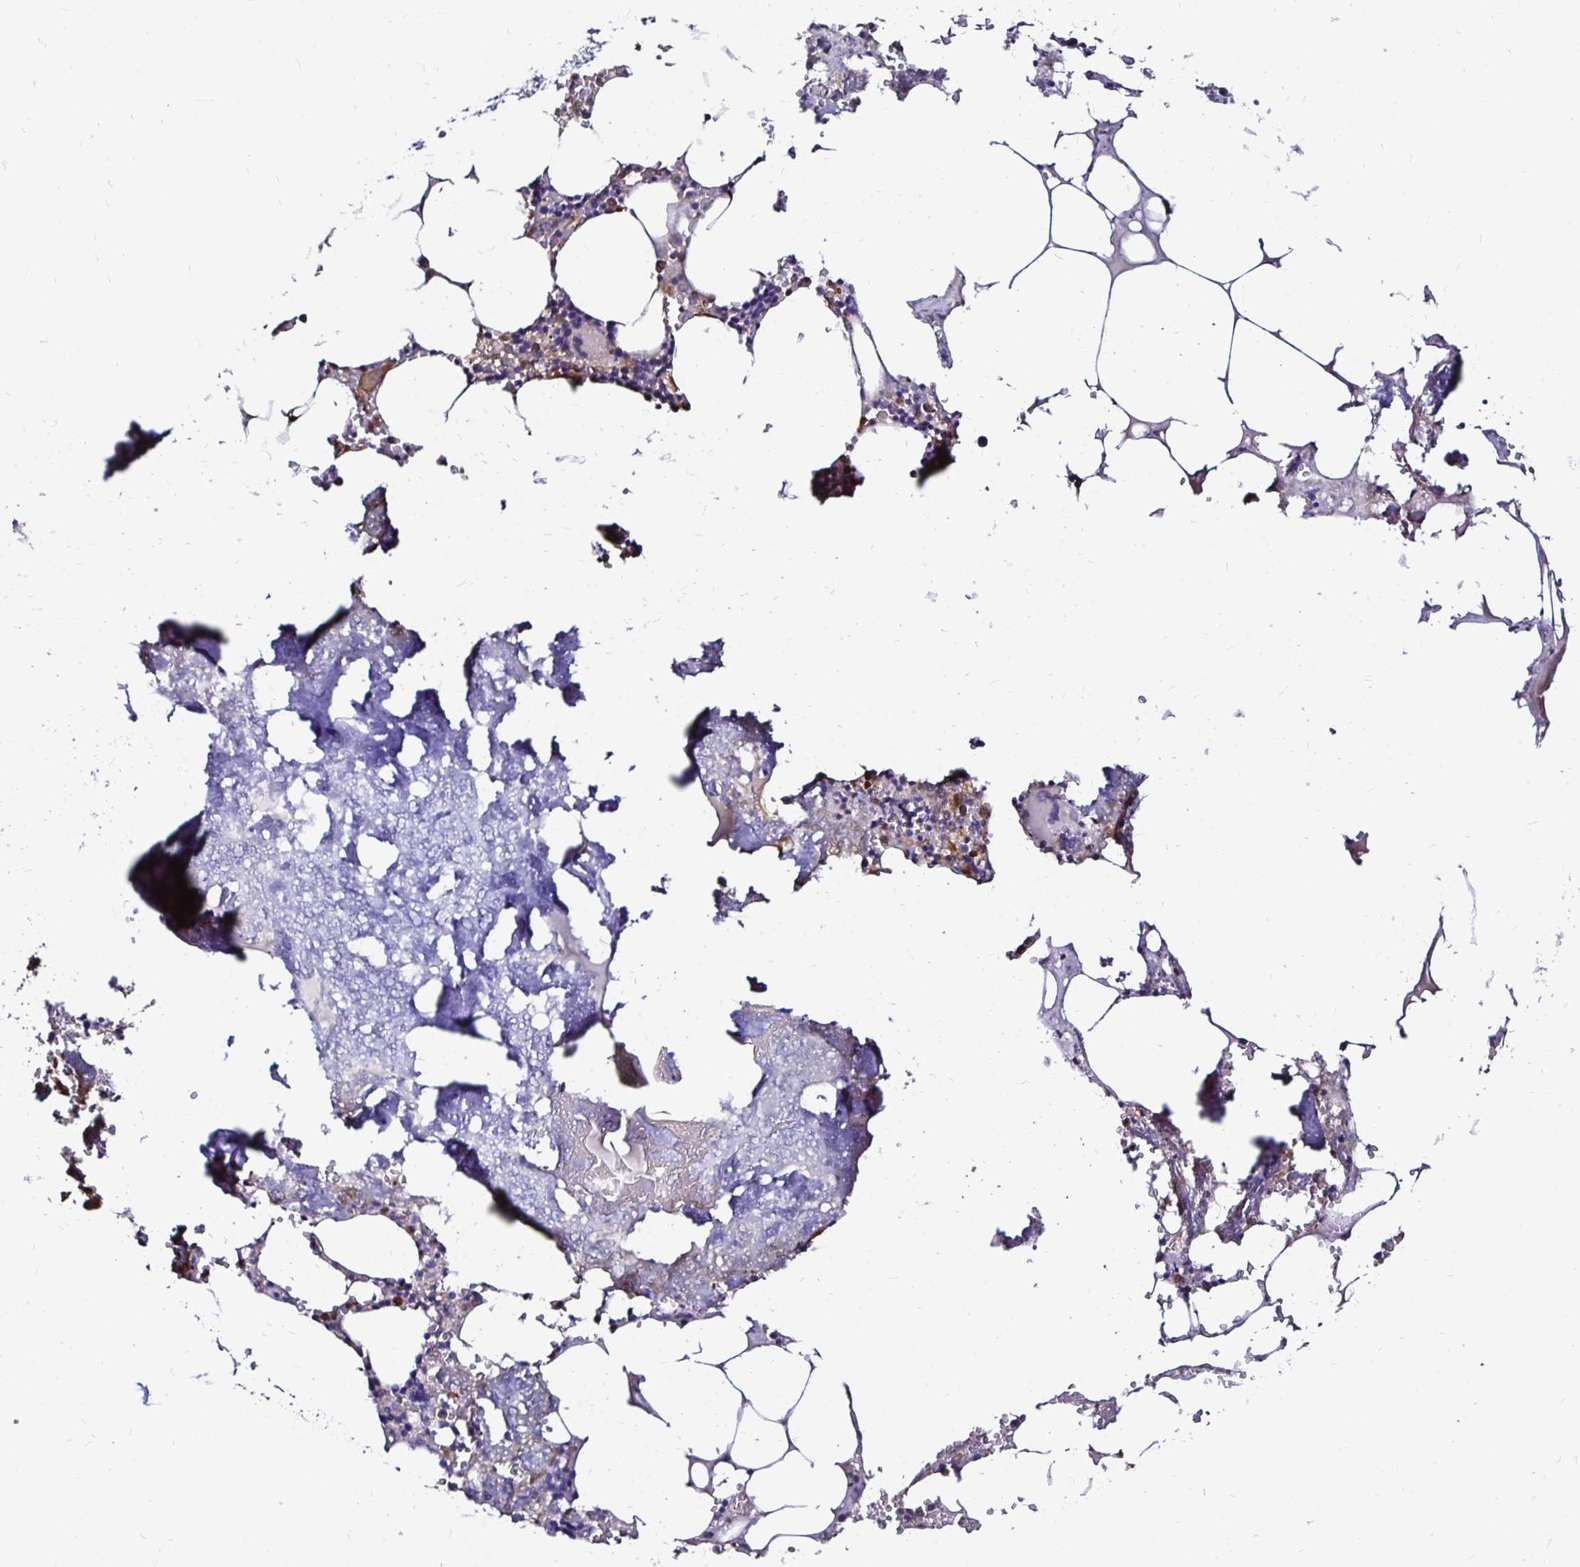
{"staining": {"intensity": "negative", "quantity": "none", "location": "none"}, "tissue": "bone marrow", "cell_type": "Hematopoietic cells", "image_type": "normal", "snomed": [{"axis": "morphology", "description": "Normal tissue, NOS"}, {"axis": "topography", "description": "Bone marrow"}], "caption": "IHC histopathology image of unremarkable bone marrow stained for a protein (brown), which exhibits no staining in hematopoietic cells.", "gene": "TXN", "patient": {"sex": "male", "age": 54}}